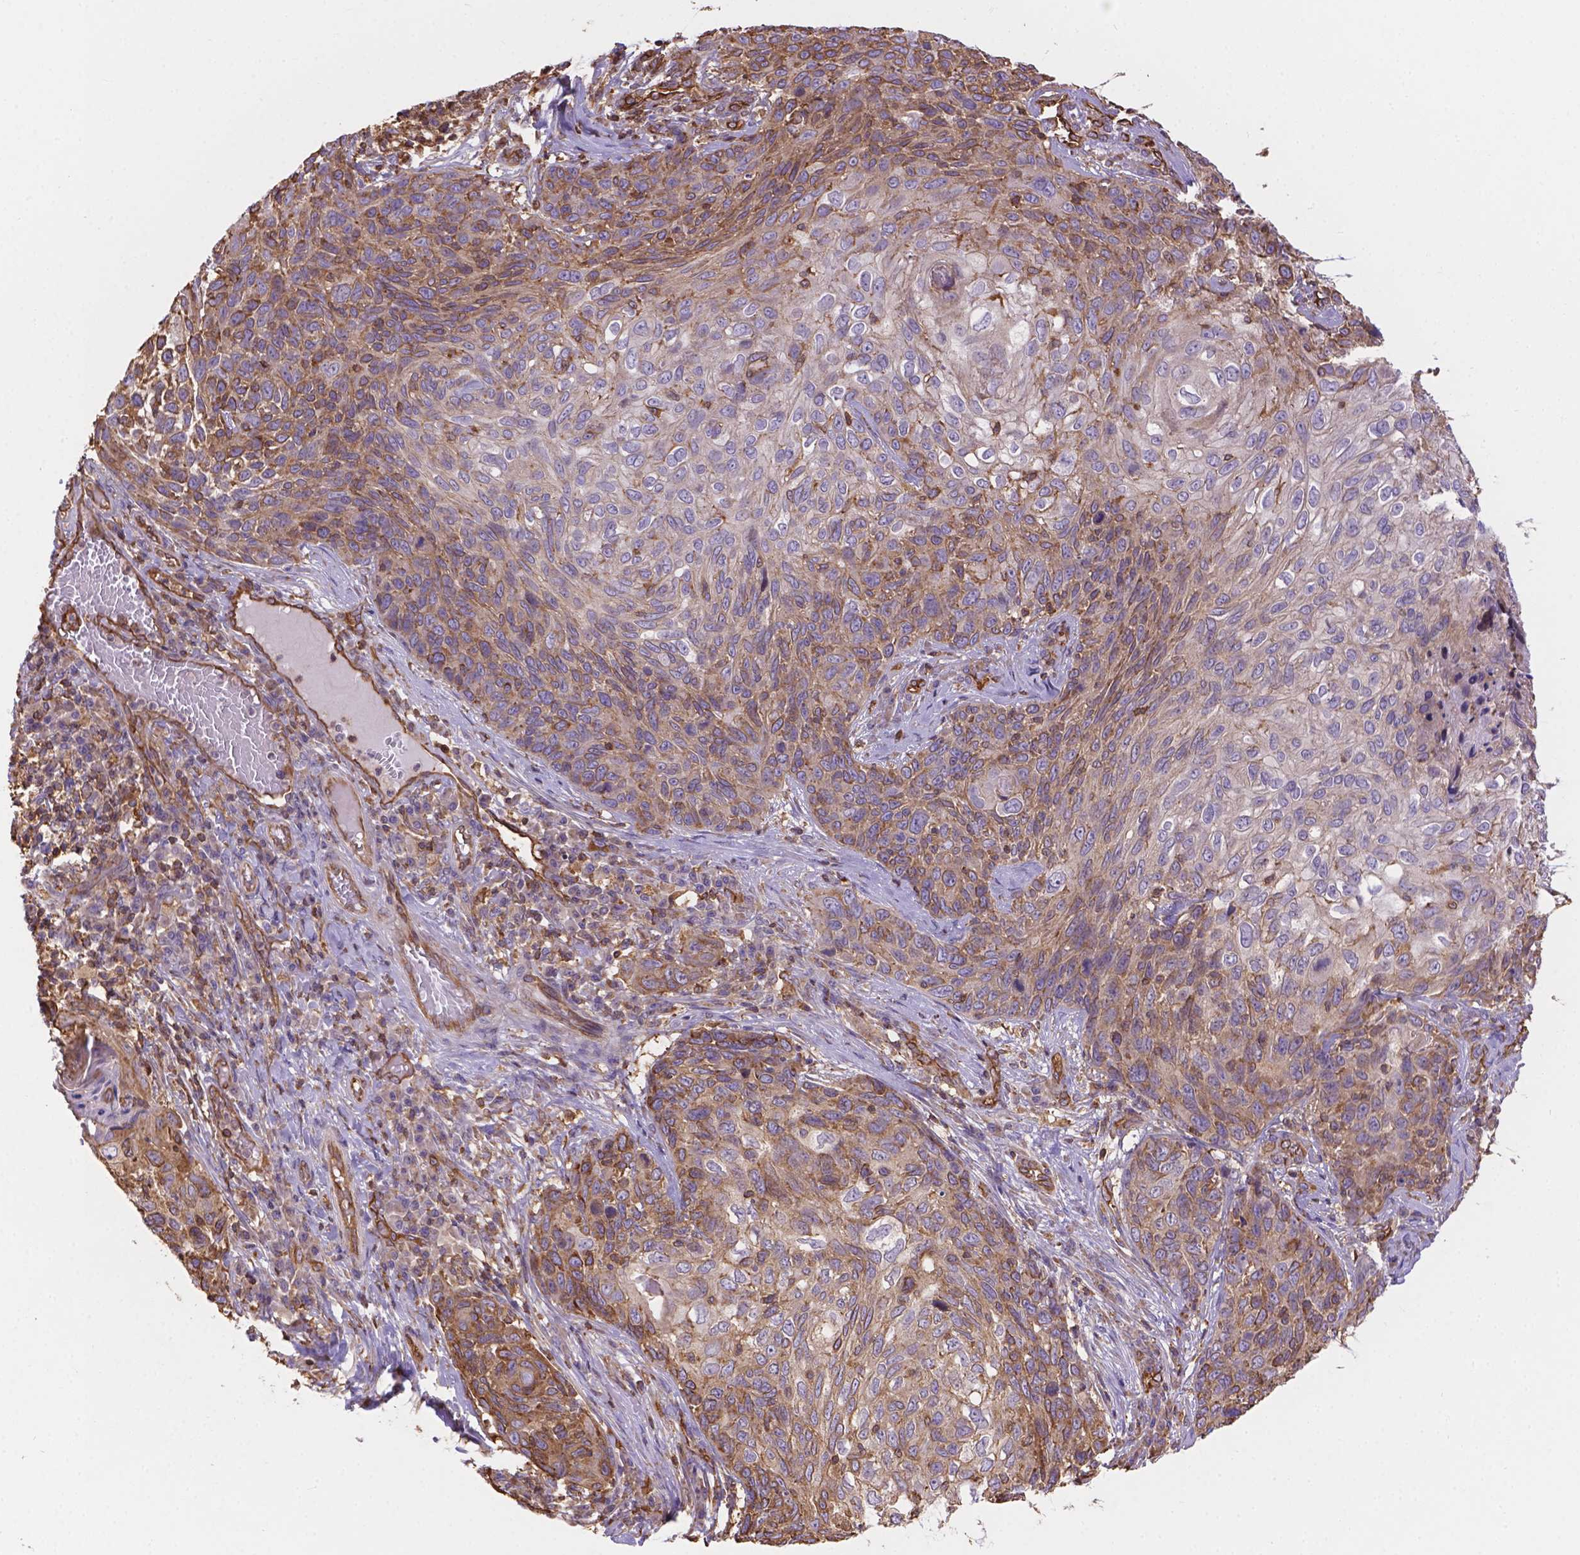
{"staining": {"intensity": "moderate", "quantity": ">75%", "location": "cytoplasmic/membranous"}, "tissue": "skin cancer", "cell_type": "Tumor cells", "image_type": "cancer", "snomed": [{"axis": "morphology", "description": "Squamous cell carcinoma, NOS"}, {"axis": "topography", "description": "Skin"}], "caption": "IHC photomicrograph of human skin cancer (squamous cell carcinoma) stained for a protein (brown), which reveals medium levels of moderate cytoplasmic/membranous positivity in about >75% of tumor cells.", "gene": "DMWD", "patient": {"sex": "male", "age": 92}}